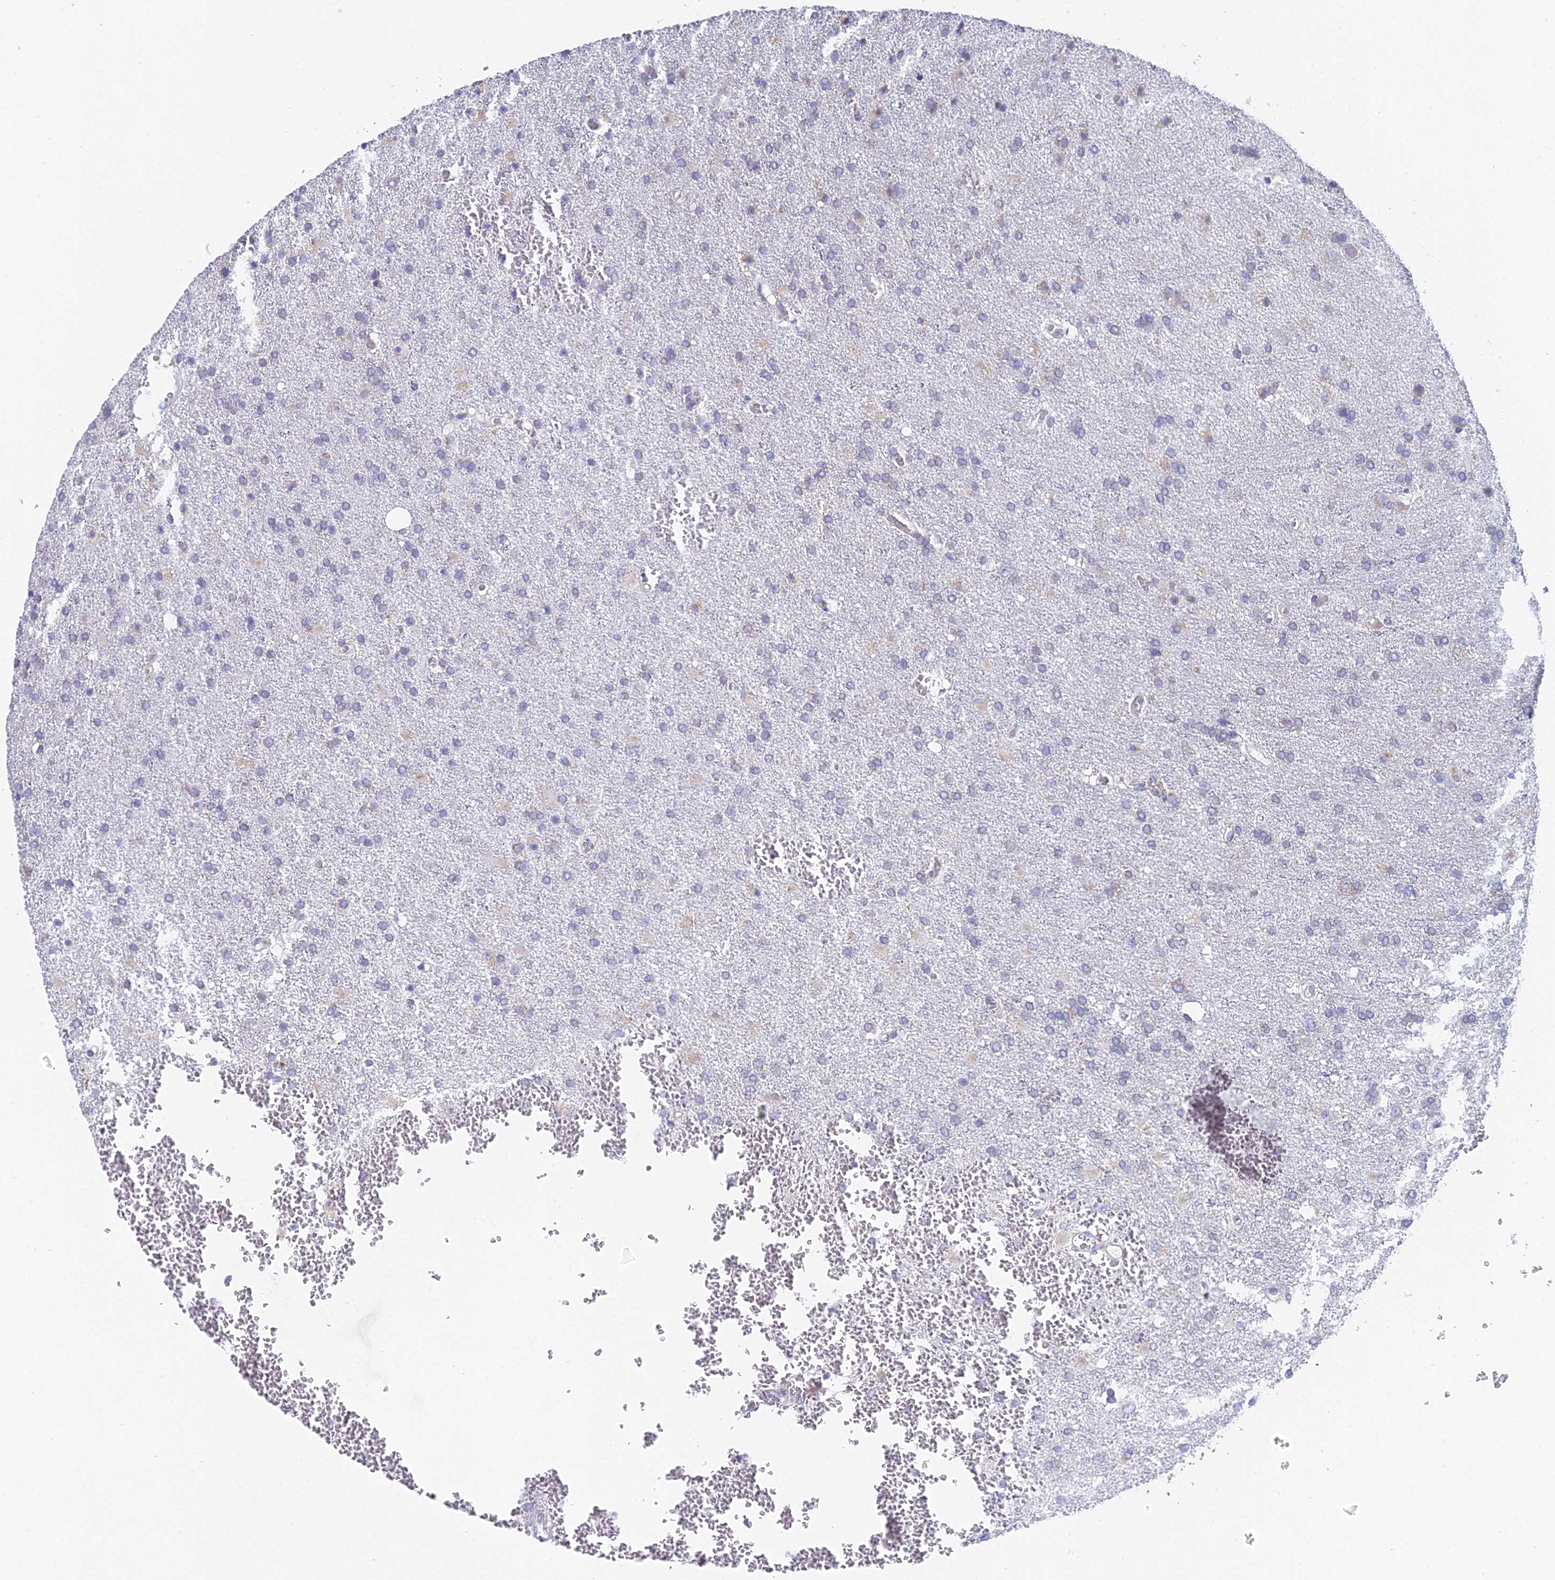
{"staining": {"intensity": "moderate", "quantity": "<25%", "location": "cytoplasmic/membranous"}, "tissue": "glioma", "cell_type": "Tumor cells", "image_type": "cancer", "snomed": [{"axis": "morphology", "description": "Glioma, malignant, High grade"}, {"axis": "topography", "description": "Brain"}], "caption": "Human glioma stained with a protein marker exhibits moderate staining in tumor cells.", "gene": "CRACR2B", "patient": {"sex": "female", "age": 74}}